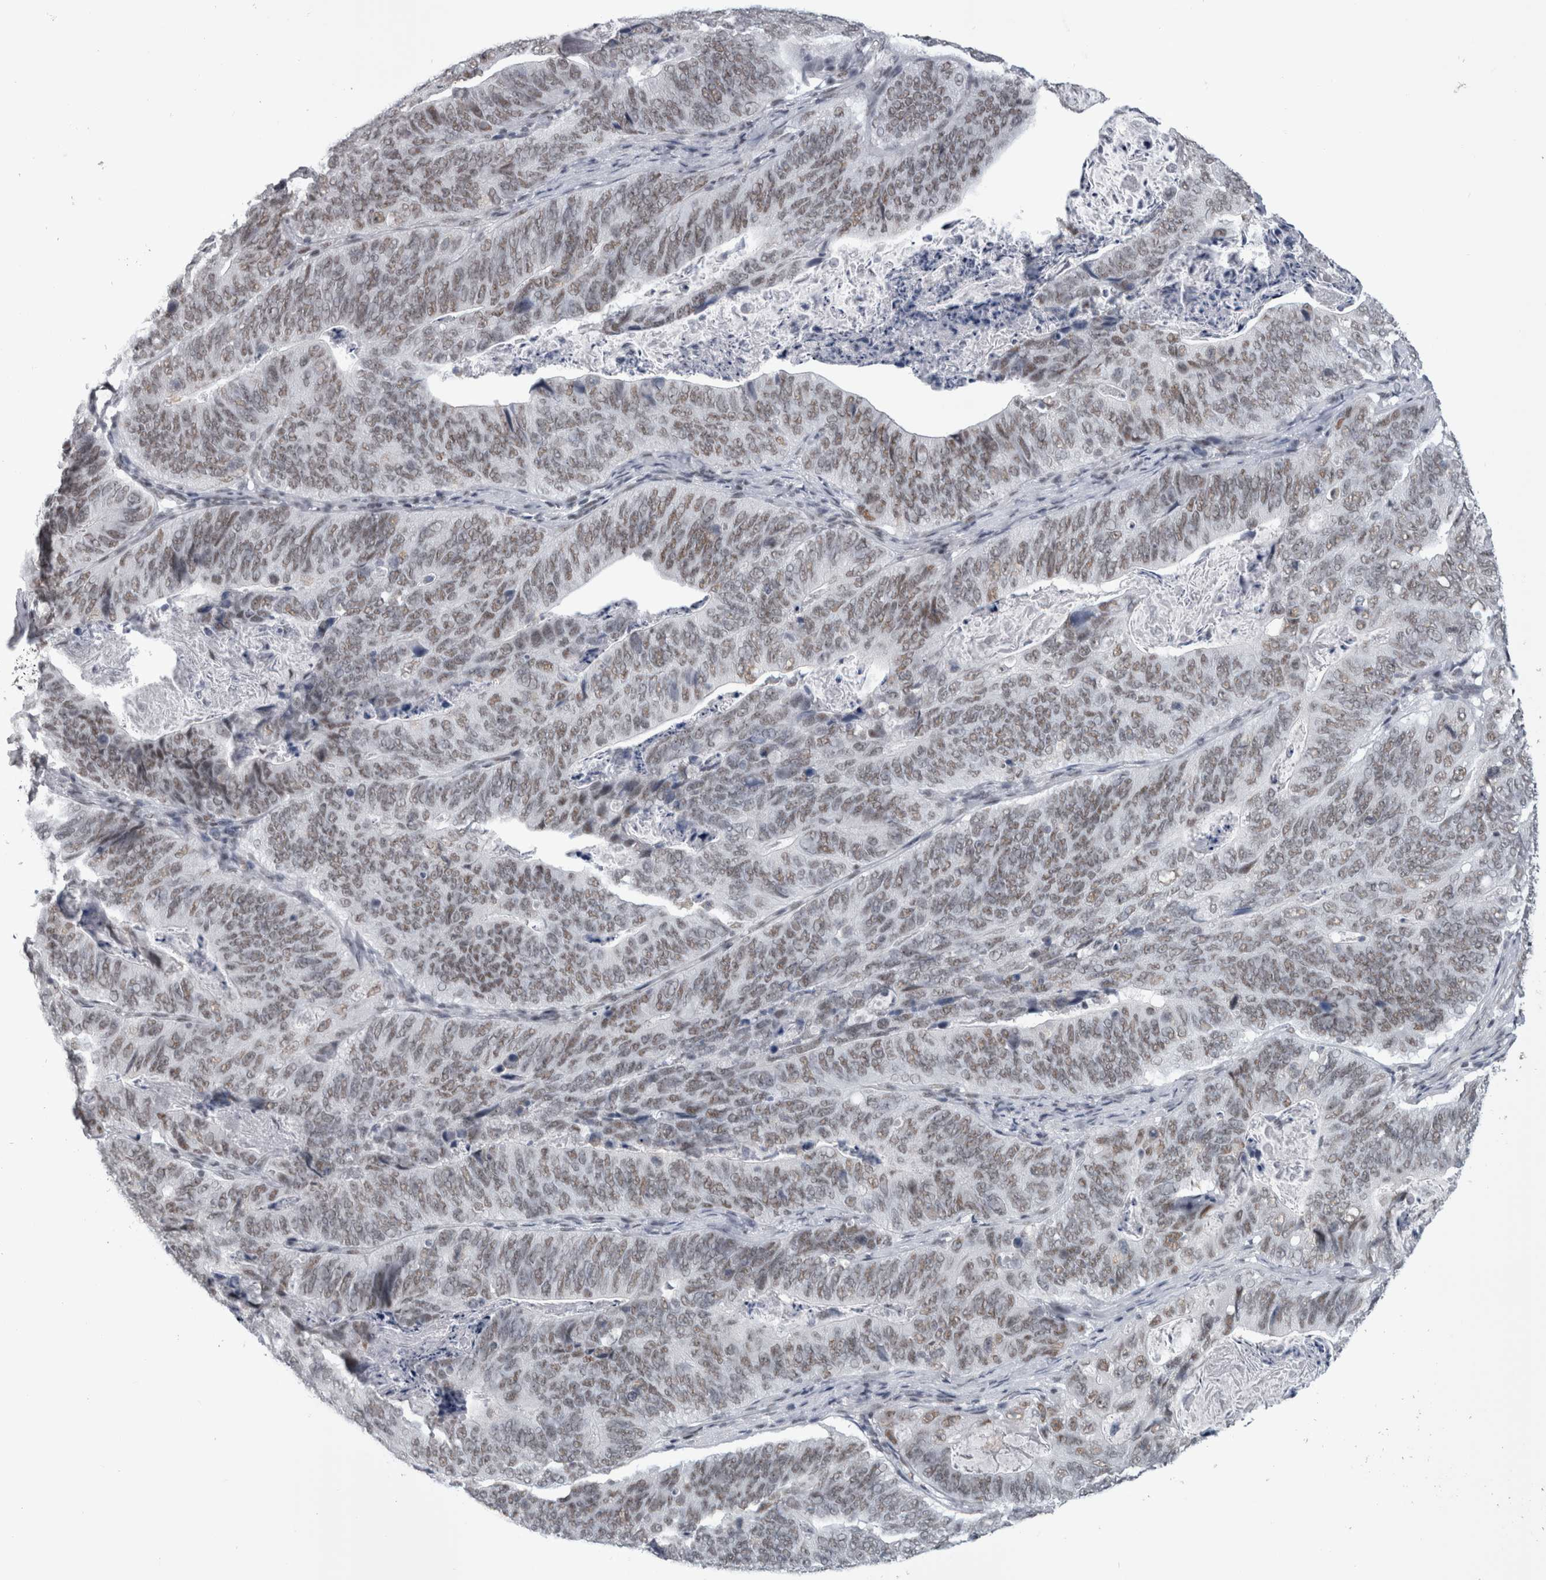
{"staining": {"intensity": "weak", "quantity": ">75%", "location": "nuclear"}, "tissue": "stomach cancer", "cell_type": "Tumor cells", "image_type": "cancer", "snomed": [{"axis": "morphology", "description": "Normal tissue, NOS"}, {"axis": "morphology", "description": "Adenocarcinoma, NOS"}, {"axis": "topography", "description": "Stomach"}], "caption": "Protein positivity by immunohistochemistry (IHC) exhibits weak nuclear positivity in about >75% of tumor cells in stomach cancer. (IHC, brightfield microscopy, high magnification).", "gene": "ARID4B", "patient": {"sex": "female", "age": 89}}